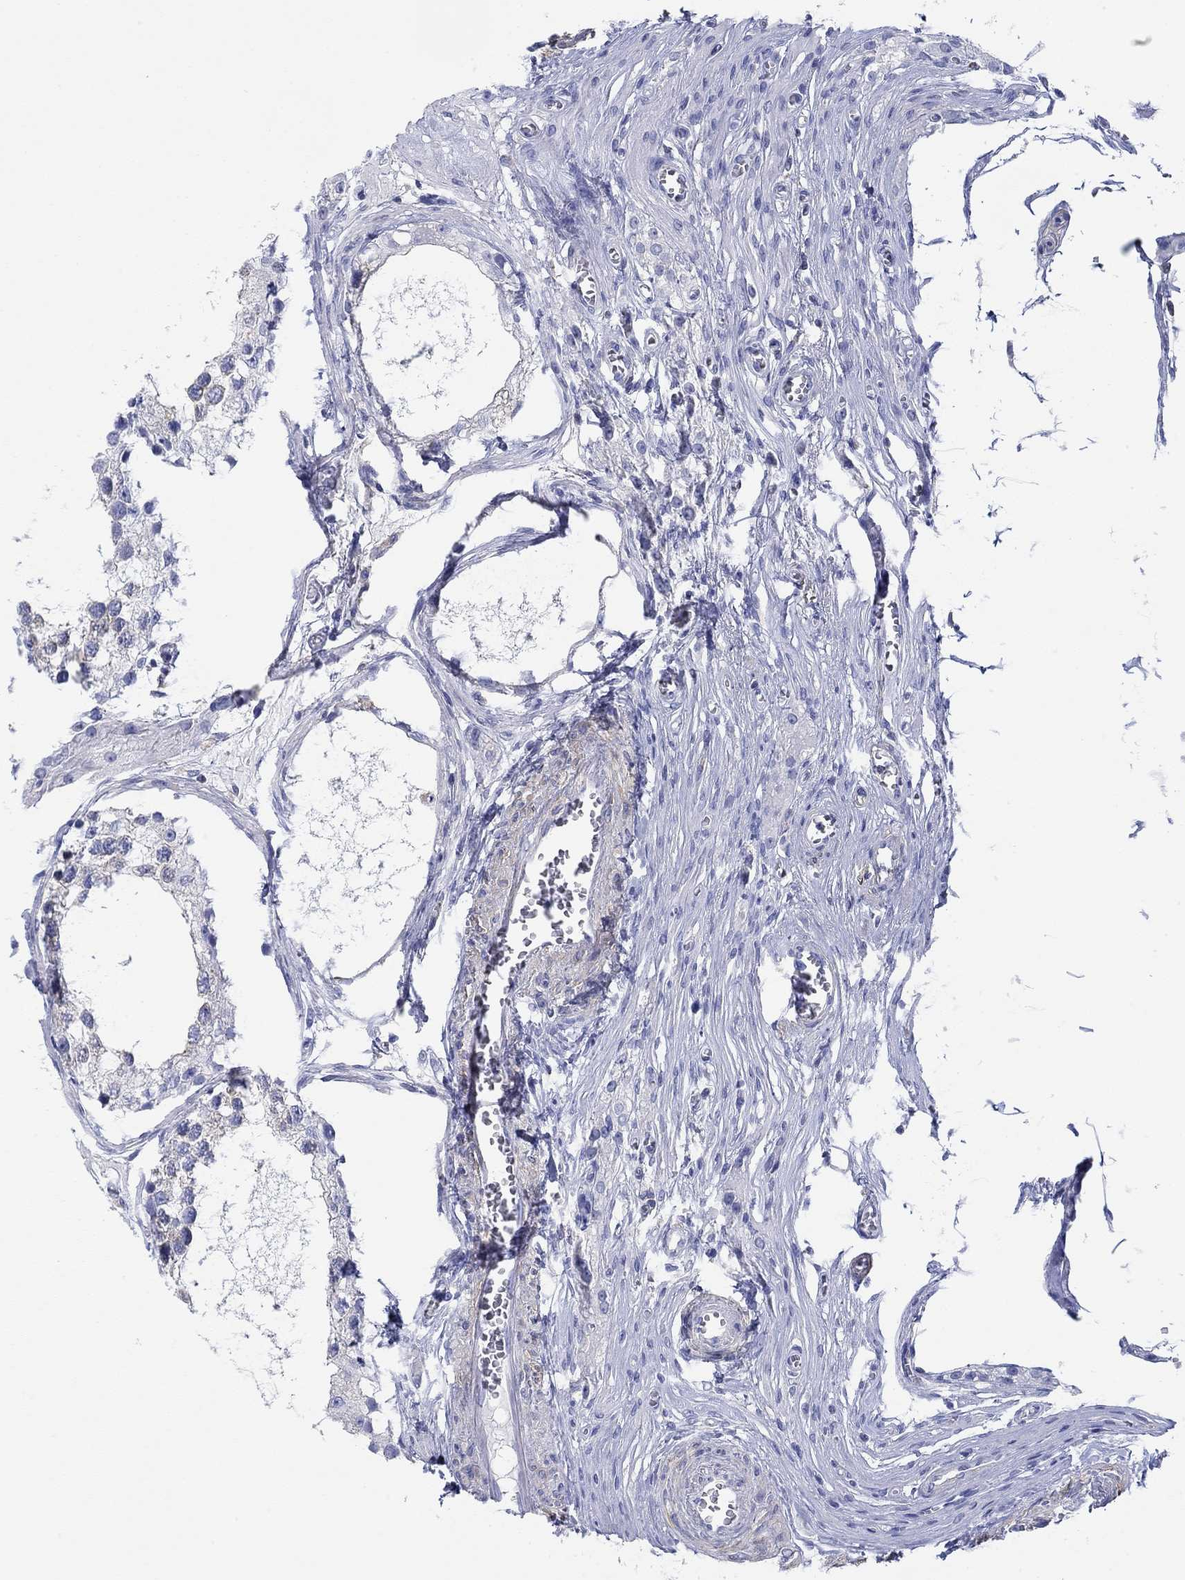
{"staining": {"intensity": "weak", "quantity": "<25%", "location": "cytoplasmic/membranous"}, "tissue": "testis", "cell_type": "Cells in seminiferous ducts", "image_type": "normal", "snomed": [{"axis": "morphology", "description": "Normal tissue, NOS"}, {"axis": "morphology", "description": "Seminoma, NOS"}, {"axis": "topography", "description": "Testis"}], "caption": "Immunohistochemical staining of unremarkable human testis displays no significant staining in cells in seminiferous ducts.", "gene": "PPIL6", "patient": {"sex": "male", "age": 65}}